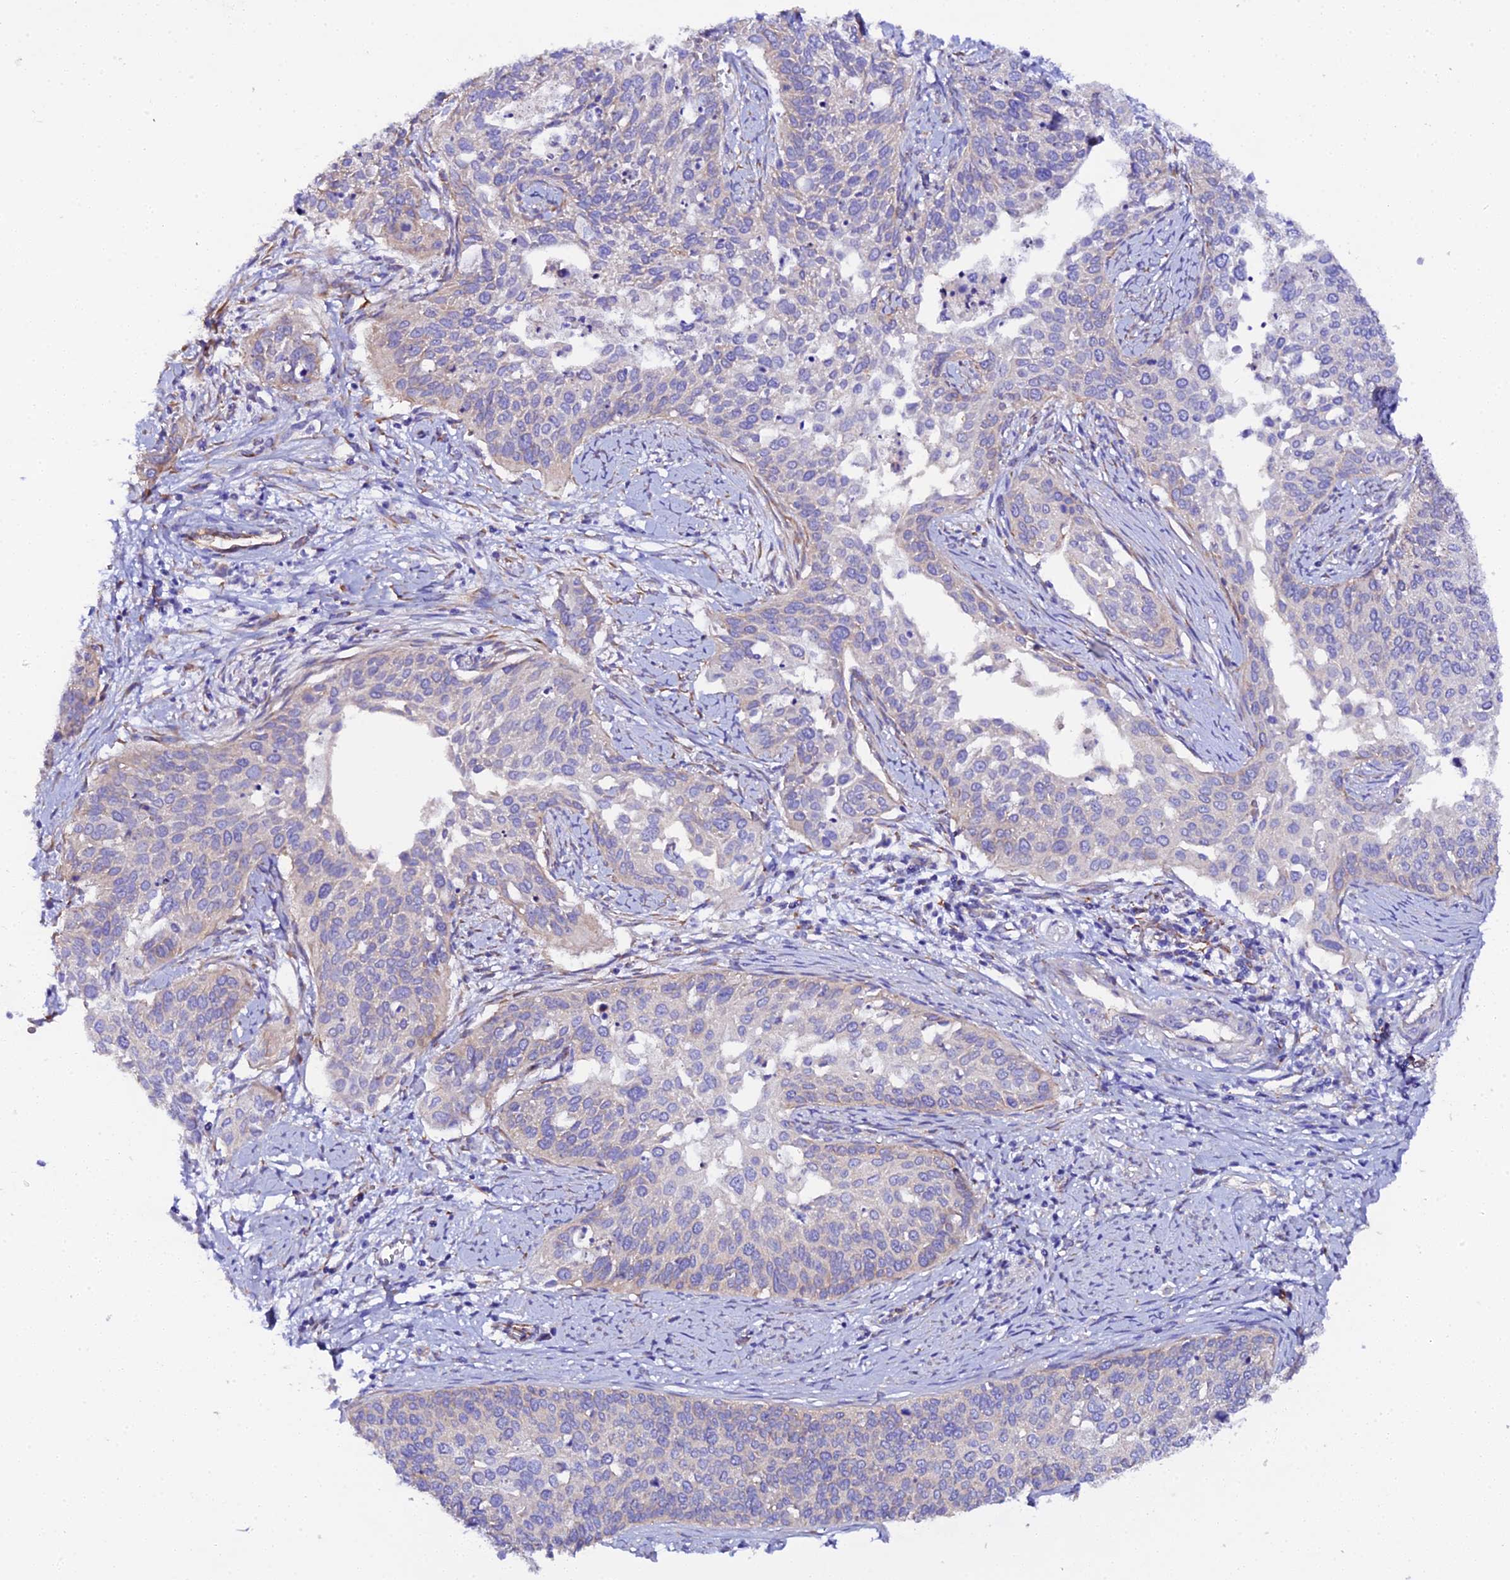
{"staining": {"intensity": "negative", "quantity": "none", "location": "none"}, "tissue": "cervical cancer", "cell_type": "Tumor cells", "image_type": "cancer", "snomed": [{"axis": "morphology", "description": "Squamous cell carcinoma, NOS"}, {"axis": "topography", "description": "Cervix"}], "caption": "Tumor cells are negative for protein expression in human cervical cancer (squamous cell carcinoma).", "gene": "CFAP45", "patient": {"sex": "female", "age": 44}}